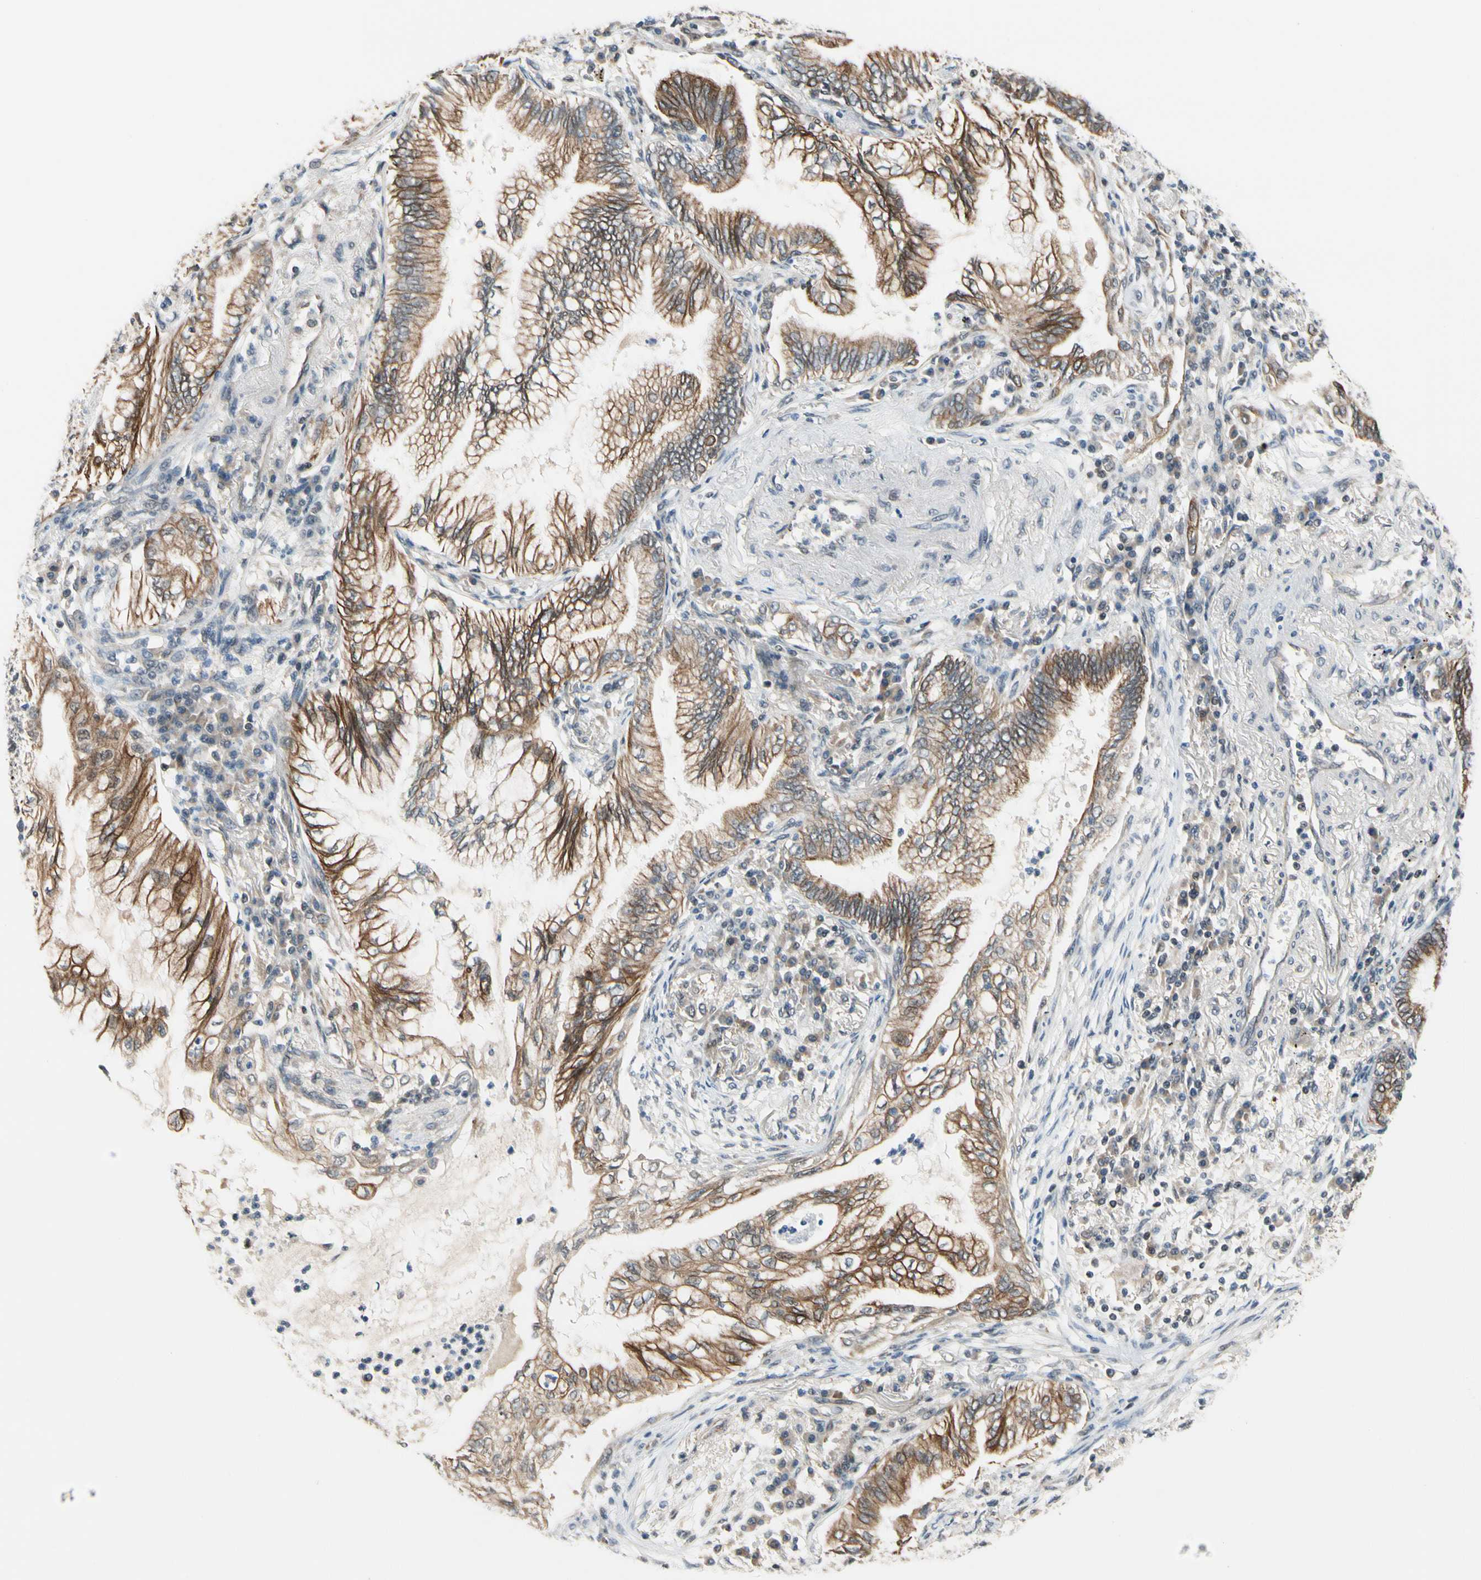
{"staining": {"intensity": "strong", "quantity": ">75%", "location": "cytoplasmic/membranous"}, "tissue": "lung cancer", "cell_type": "Tumor cells", "image_type": "cancer", "snomed": [{"axis": "morphology", "description": "Normal tissue, NOS"}, {"axis": "morphology", "description": "Adenocarcinoma, NOS"}, {"axis": "topography", "description": "Bronchus"}, {"axis": "topography", "description": "Lung"}], "caption": "A brown stain shows strong cytoplasmic/membranous expression of a protein in lung adenocarcinoma tumor cells. The protein is stained brown, and the nuclei are stained in blue (DAB (3,3'-diaminobenzidine) IHC with brightfield microscopy, high magnification).", "gene": "TAF12", "patient": {"sex": "female", "age": 70}}